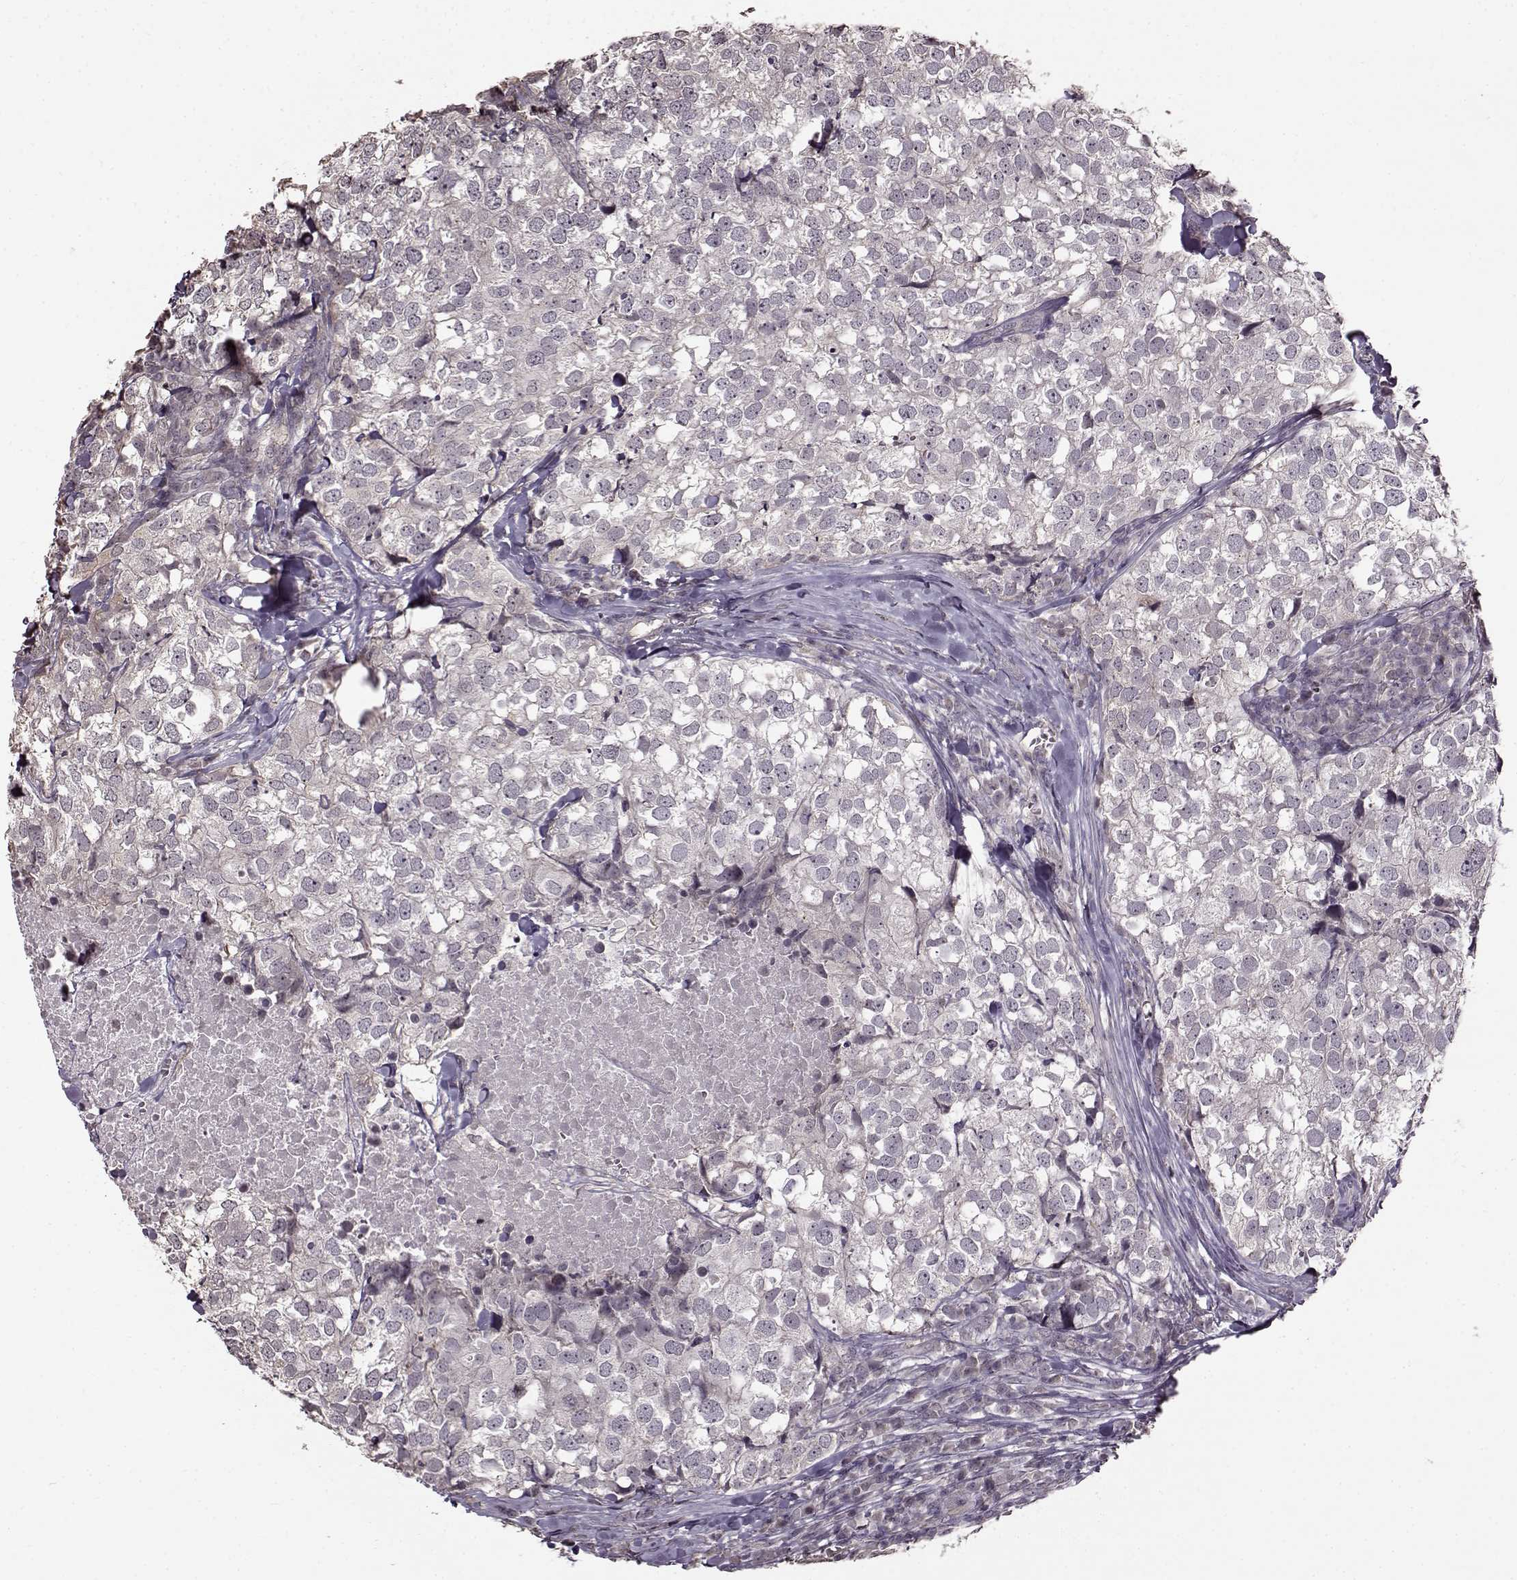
{"staining": {"intensity": "negative", "quantity": "none", "location": "none"}, "tissue": "breast cancer", "cell_type": "Tumor cells", "image_type": "cancer", "snomed": [{"axis": "morphology", "description": "Duct carcinoma"}, {"axis": "topography", "description": "Breast"}], "caption": "DAB immunohistochemical staining of human breast invasive ductal carcinoma reveals no significant positivity in tumor cells. (DAB immunohistochemistry, high magnification).", "gene": "FSHB", "patient": {"sex": "female", "age": 30}}